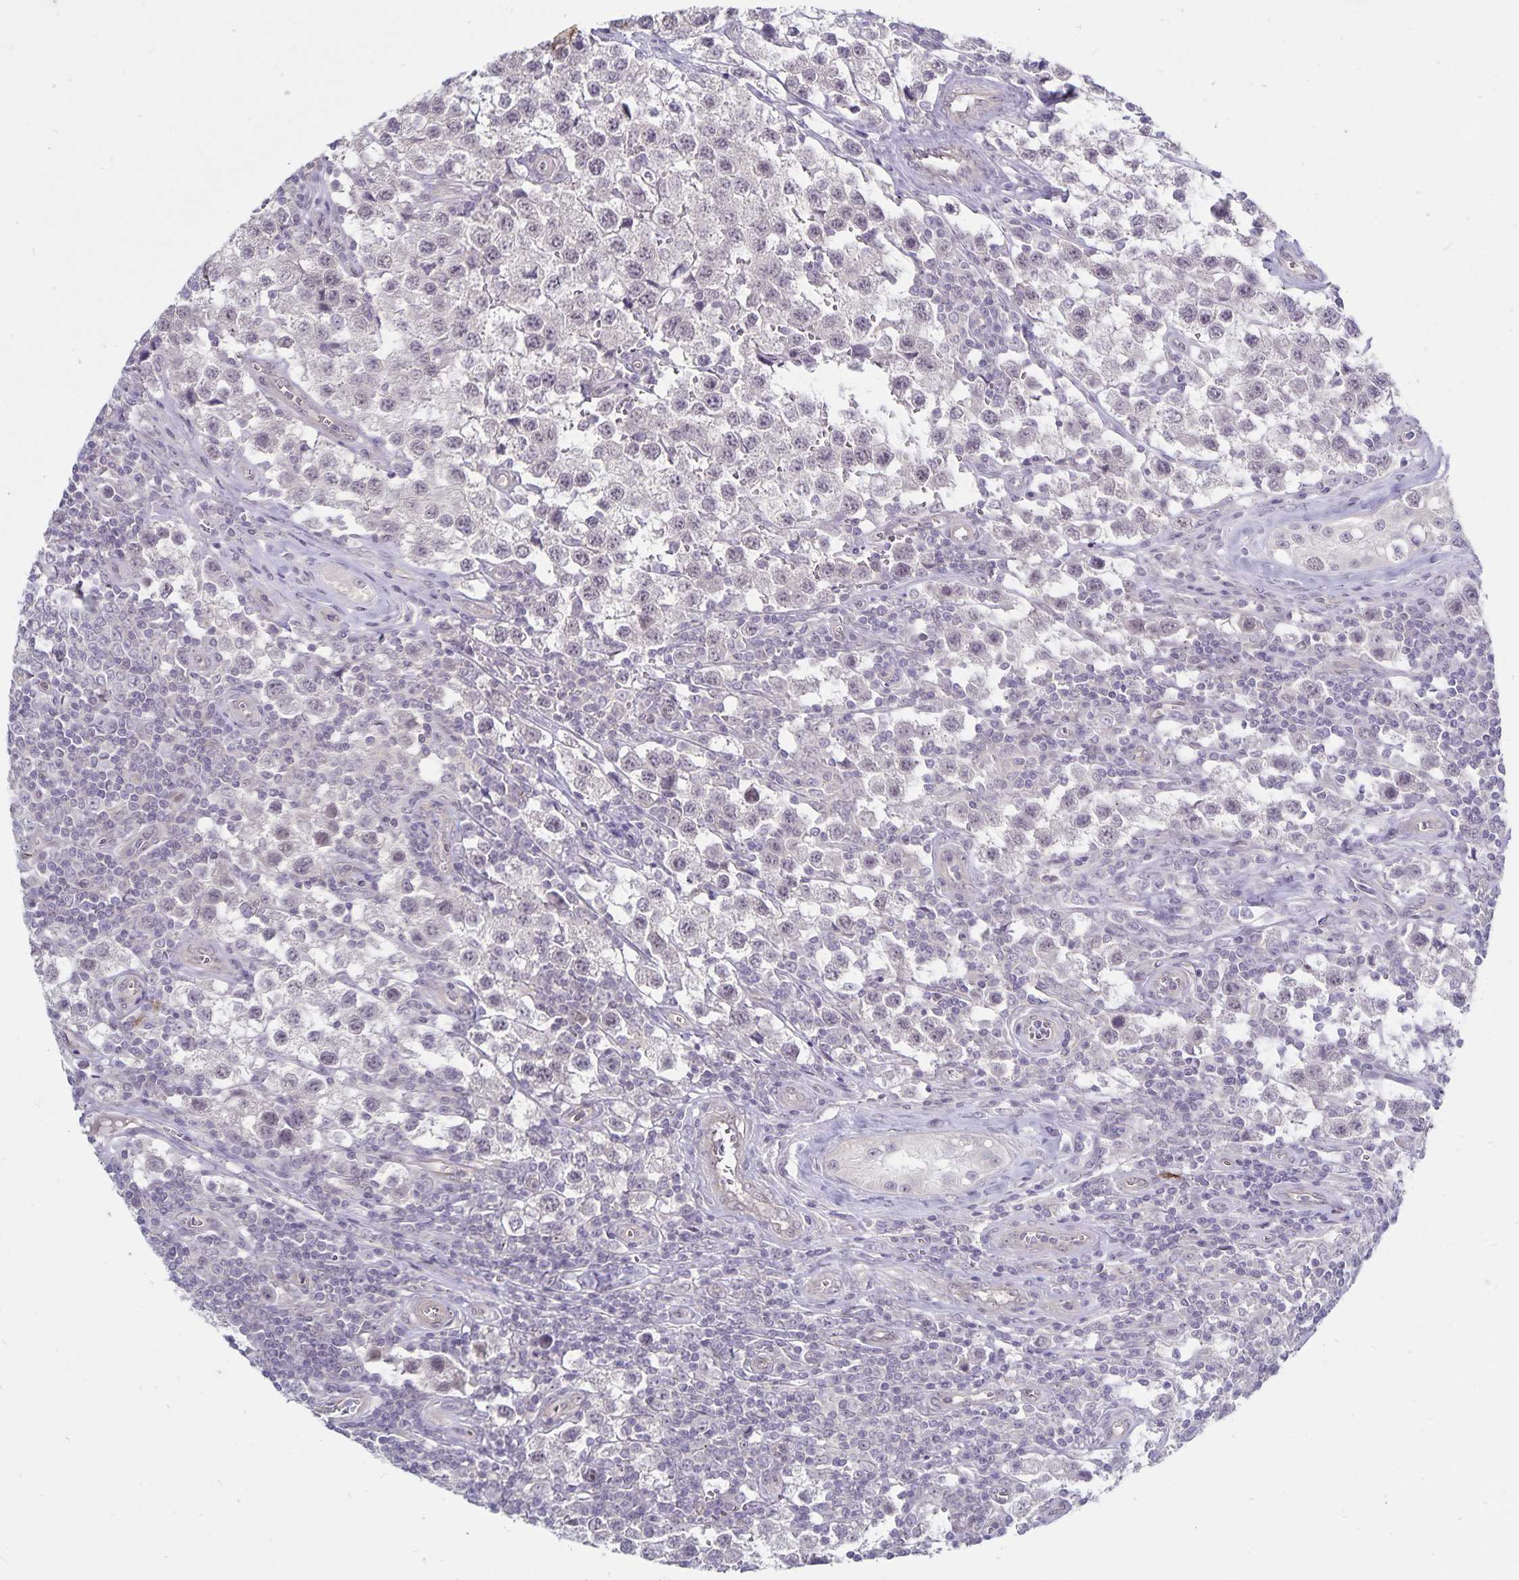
{"staining": {"intensity": "negative", "quantity": "none", "location": "none"}, "tissue": "testis cancer", "cell_type": "Tumor cells", "image_type": "cancer", "snomed": [{"axis": "morphology", "description": "Seminoma, NOS"}, {"axis": "topography", "description": "Testis"}], "caption": "Immunohistochemistry (IHC) micrograph of human testis cancer stained for a protein (brown), which reveals no staining in tumor cells.", "gene": "CDKN2B", "patient": {"sex": "male", "age": 34}}